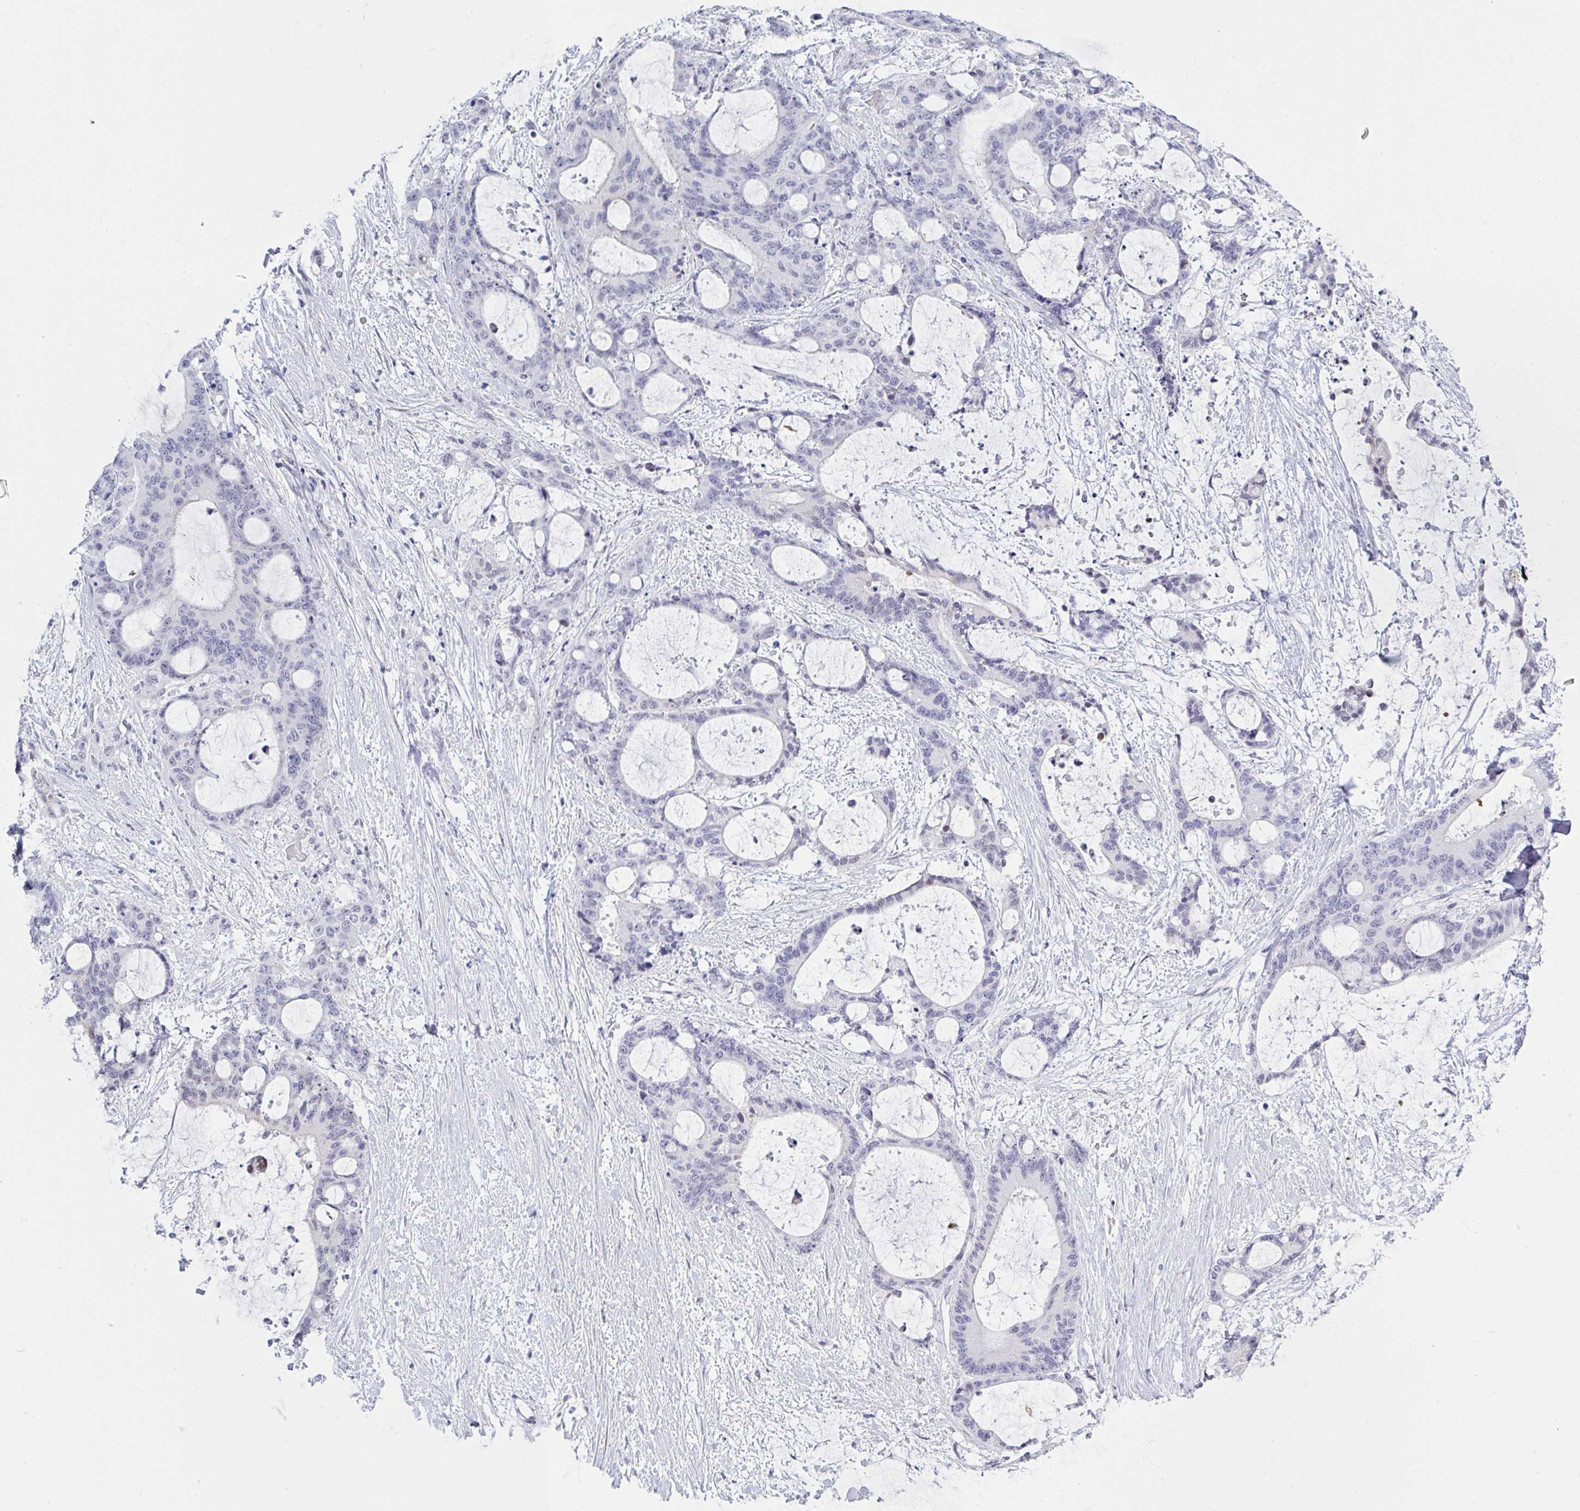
{"staining": {"intensity": "negative", "quantity": "none", "location": "none"}, "tissue": "liver cancer", "cell_type": "Tumor cells", "image_type": "cancer", "snomed": [{"axis": "morphology", "description": "Normal tissue, NOS"}, {"axis": "morphology", "description": "Cholangiocarcinoma"}, {"axis": "topography", "description": "Liver"}, {"axis": "topography", "description": "Peripheral nerve tissue"}], "caption": "Immunohistochemistry (IHC) image of neoplastic tissue: cholangiocarcinoma (liver) stained with DAB demonstrates no significant protein expression in tumor cells. The staining was performed using DAB to visualize the protein expression in brown, while the nuclei were stained in blue with hematoxylin (Magnification: 20x).", "gene": "MFSD4A", "patient": {"sex": "female", "age": 73}}